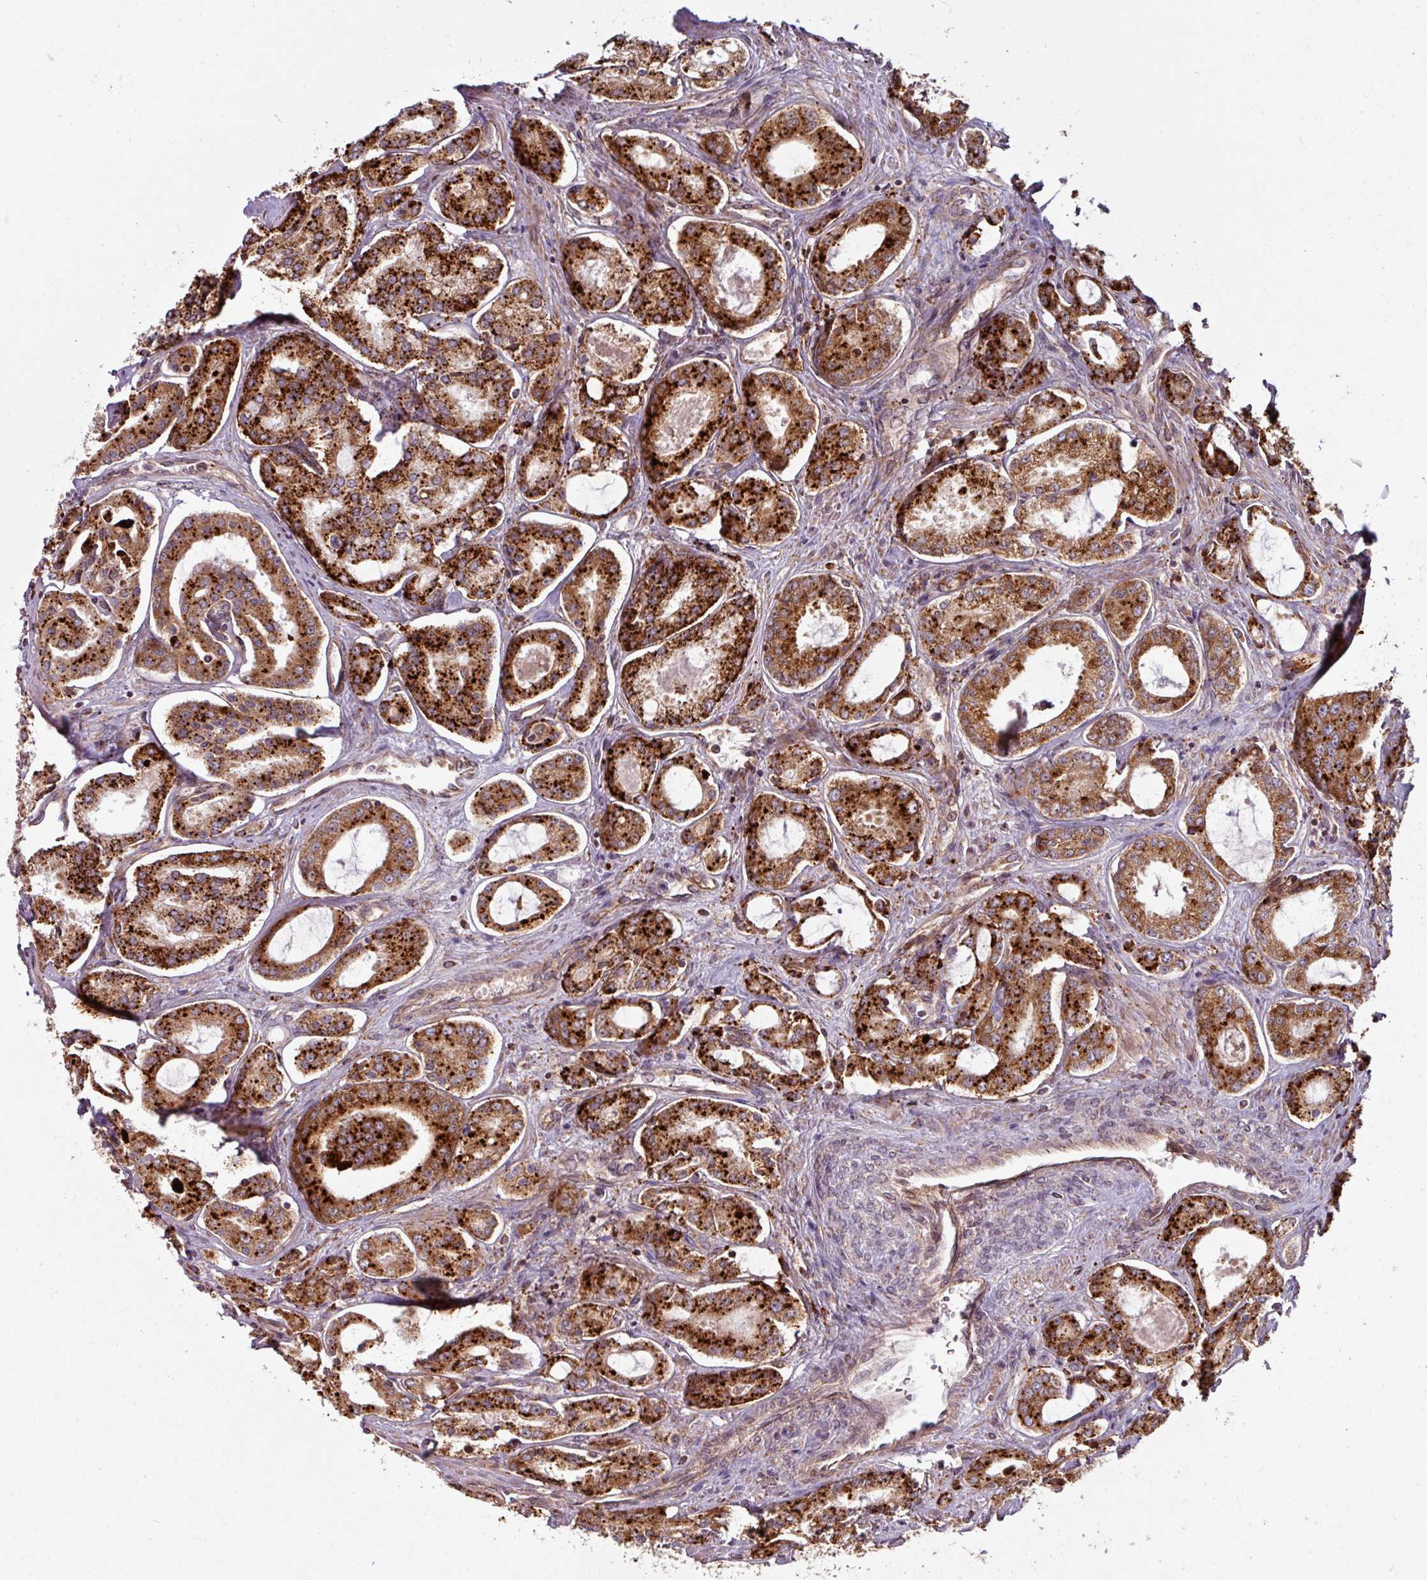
{"staining": {"intensity": "strong", "quantity": ">75%", "location": "cytoplasmic/membranous"}, "tissue": "prostate cancer", "cell_type": "Tumor cells", "image_type": "cancer", "snomed": [{"axis": "morphology", "description": "Adenocarcinoma, Low grade"}, {"axis": "topography", "description": "Prostate"}], "caption": "Immunohistochemistry photomicrograph of prostate adenocarcinoma (low-grade) stained for a protein (brown), which exhibits high levels of strong cytoplasmic/membranous staining in approximately >75% of tumor cells.", "gene": "MAGT1", "patient": {"sex": "male", "age": 68}}